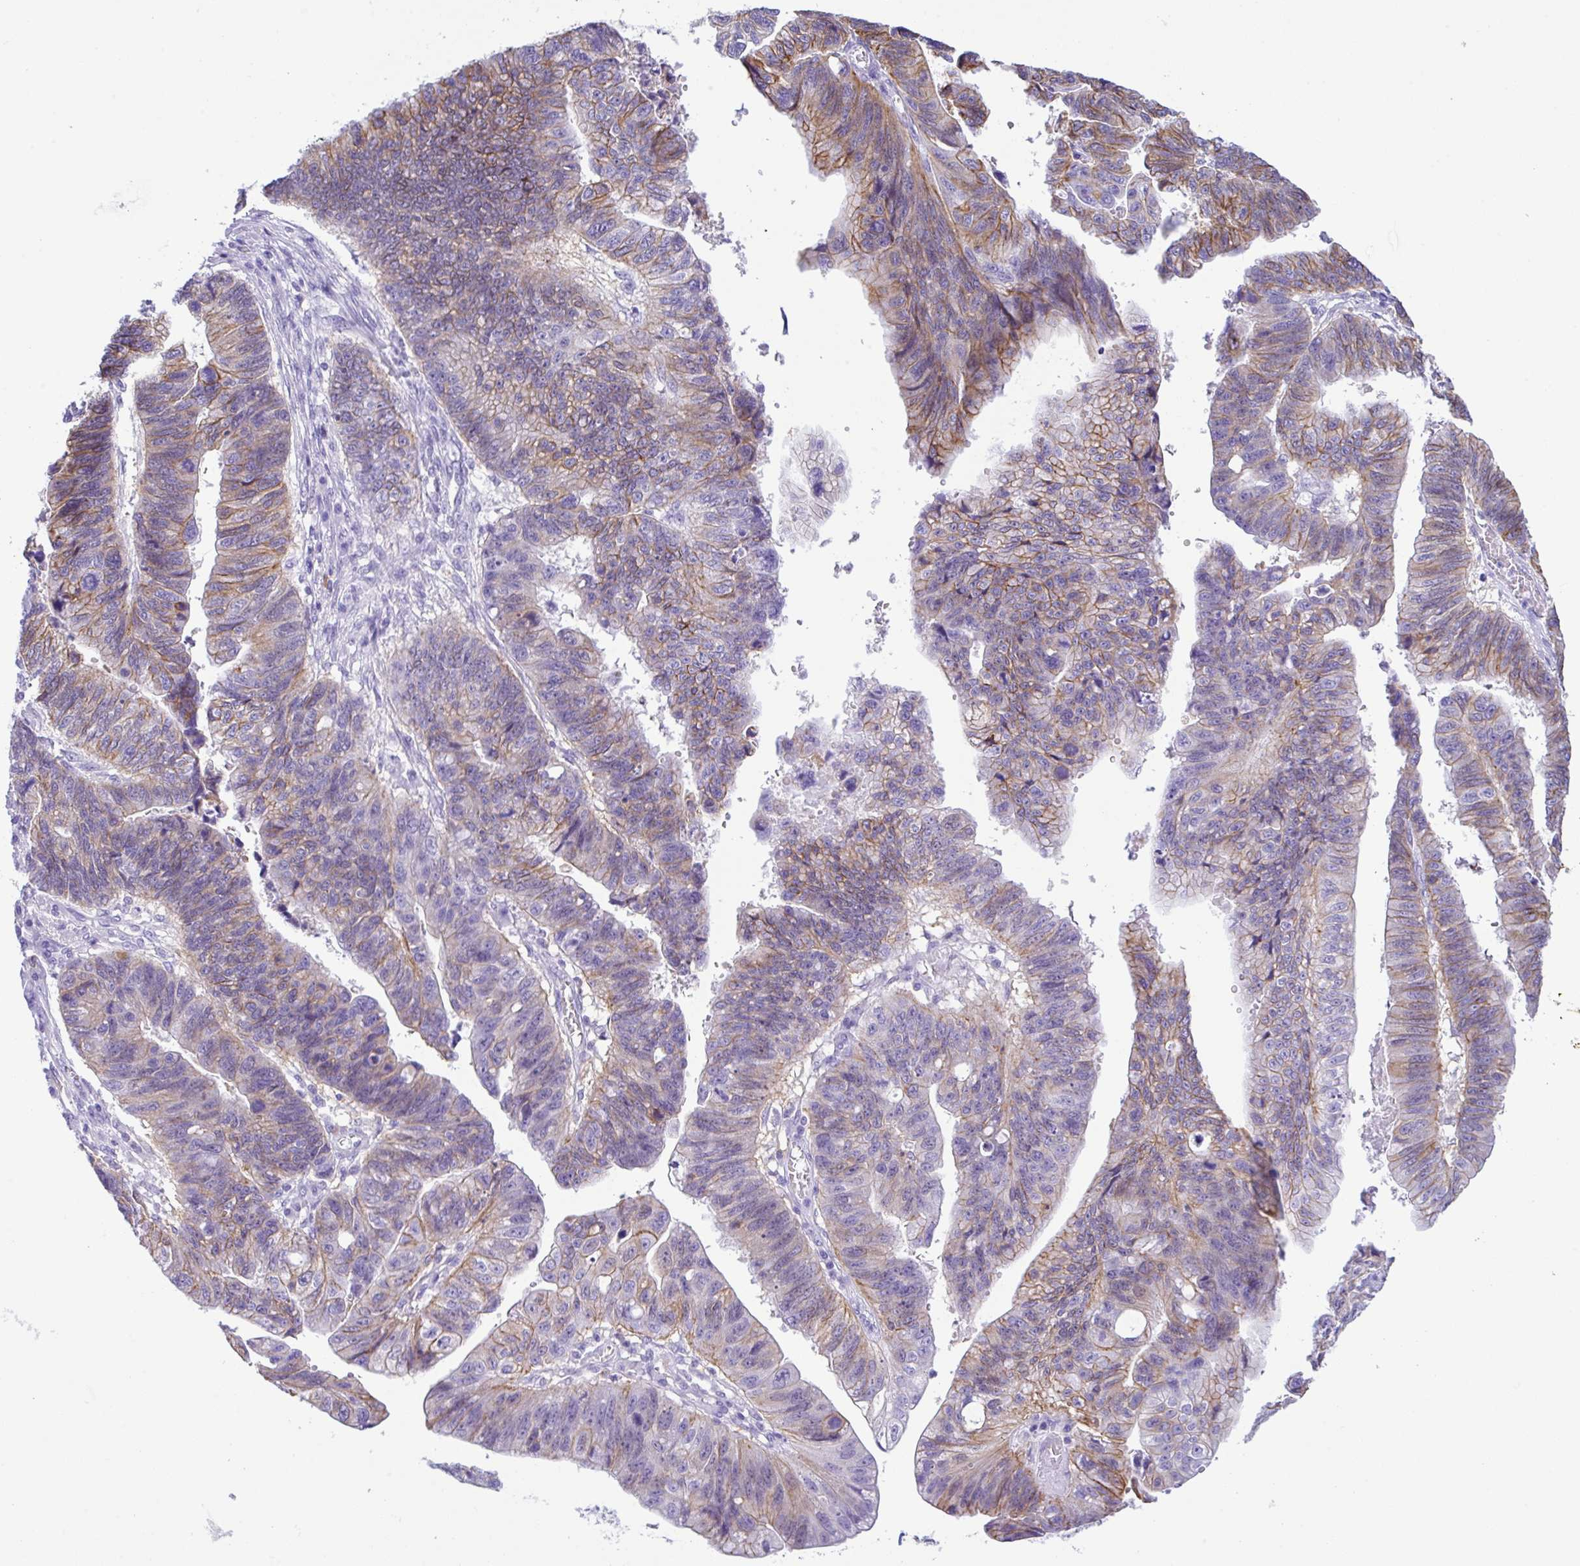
{"staining": {"intensity": "moderate", "quantity": "25%-75%", "location": "cytoplasmic/membranous"}, "tissue": "stomach cancer", "cell_type": "Tumor cells", "image_type": "cancer", "snomed": [{"axis": "morphology", "description": "Adenocarcinoma, NOS"}, {"axis": "topography", "description": "Stomach"}], "caption": "Stomach cancer stained with DAB immunohistochemistry reveals medium levels of moderate cytoplasmic/membranous staining in about 25%-75% of tumor cells.", "gene": "RRM2", "patient": {"sex": "male", "age": 59}}